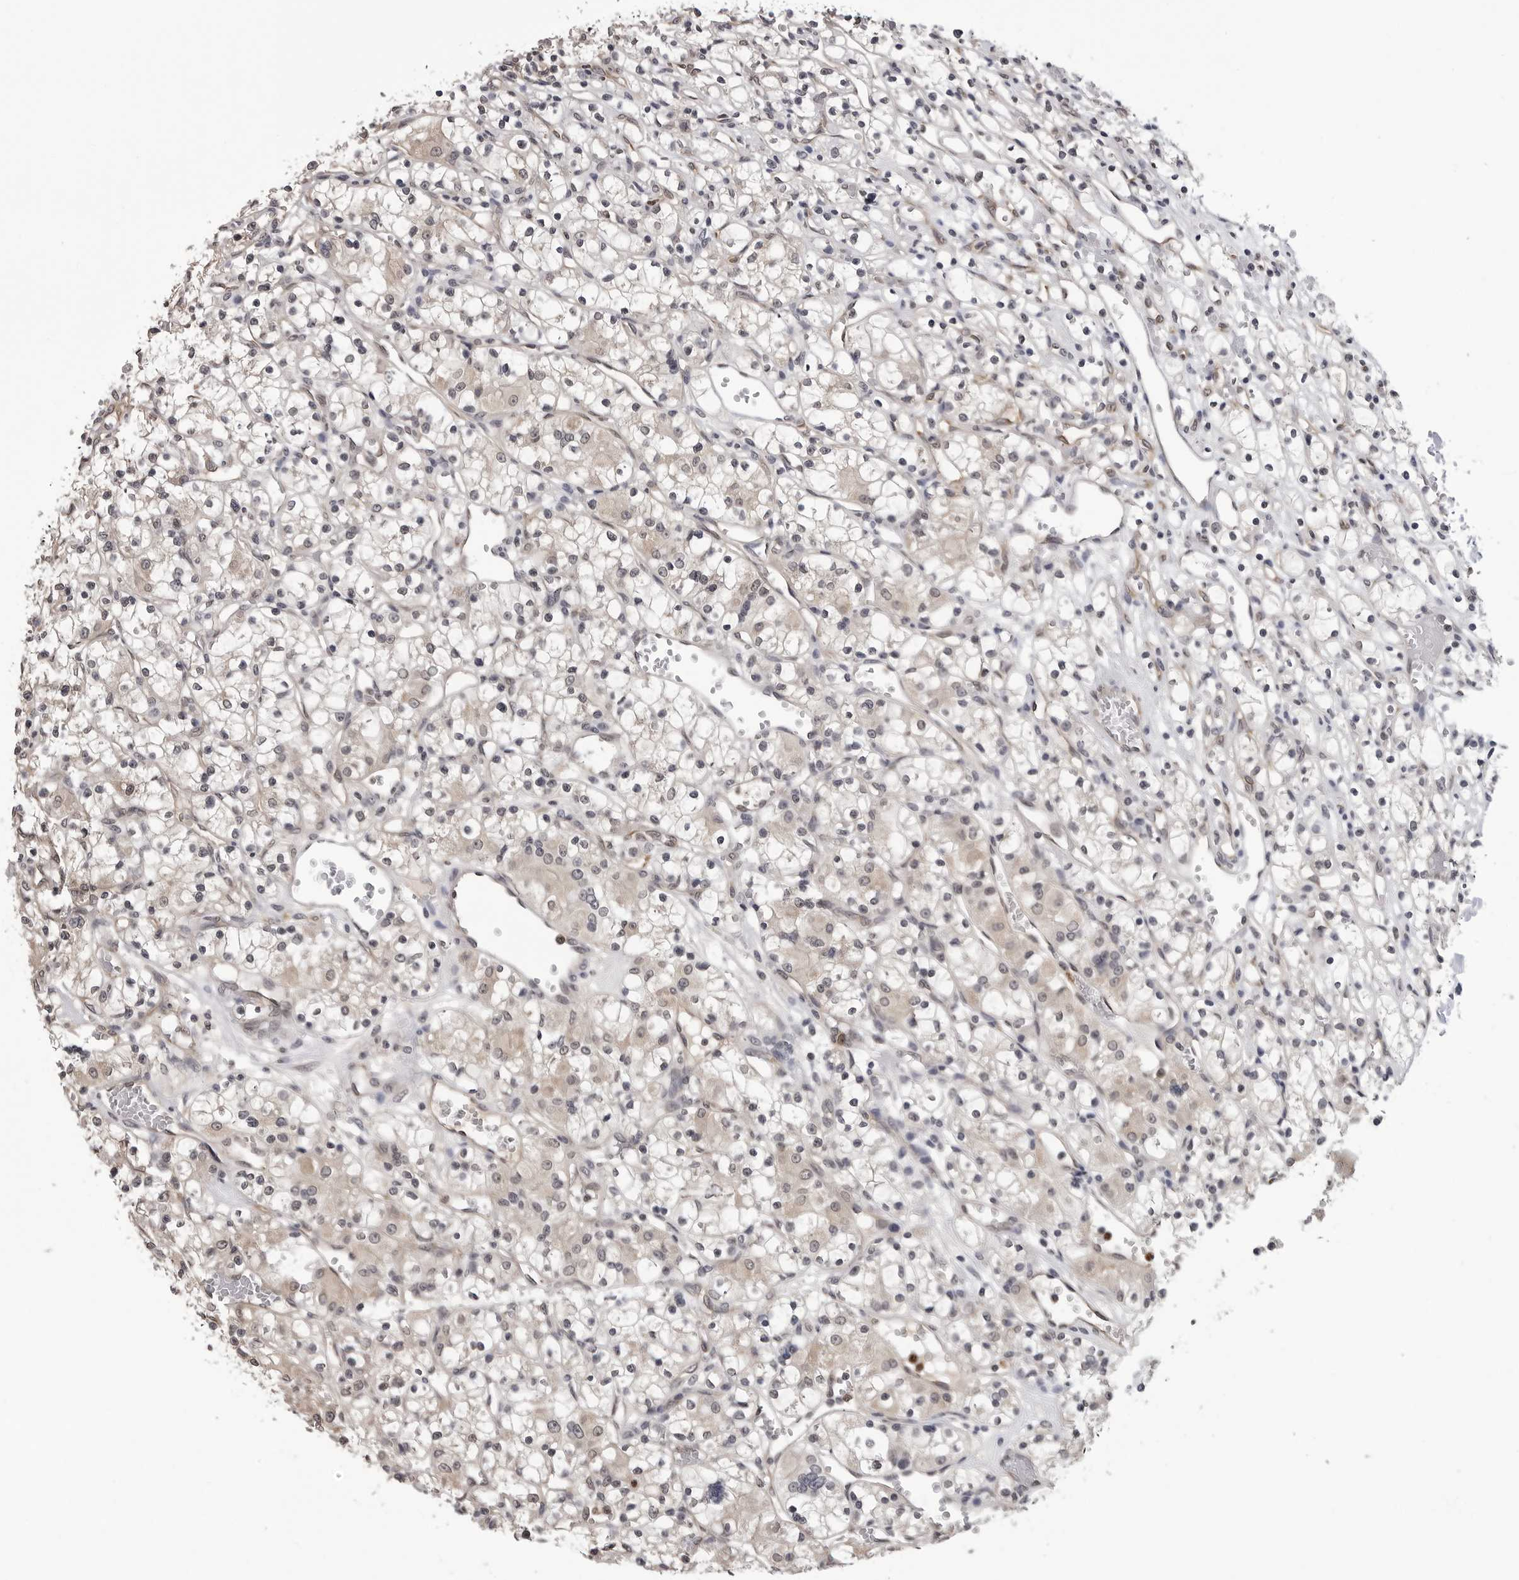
{"staining": {"intensity": "weak", "quantity": "<25%", "location": "cytoplasmic/membranous"}, "tissue": "renal cancer", "cell_type": "Tumor cells", "image_type": "cancer", "snomed": [{"axis": "morphology", "description": "Adenocarcinoma, NOS"}, {"axis": "topography", "description": "Kidney"}], "caption": "There is no significant expression in tumor cells of renal adenocarcinoma. Nuclei are stained in blue.", "gene": "TRMT13", "patient": {"sex": "female", "age": 59}}